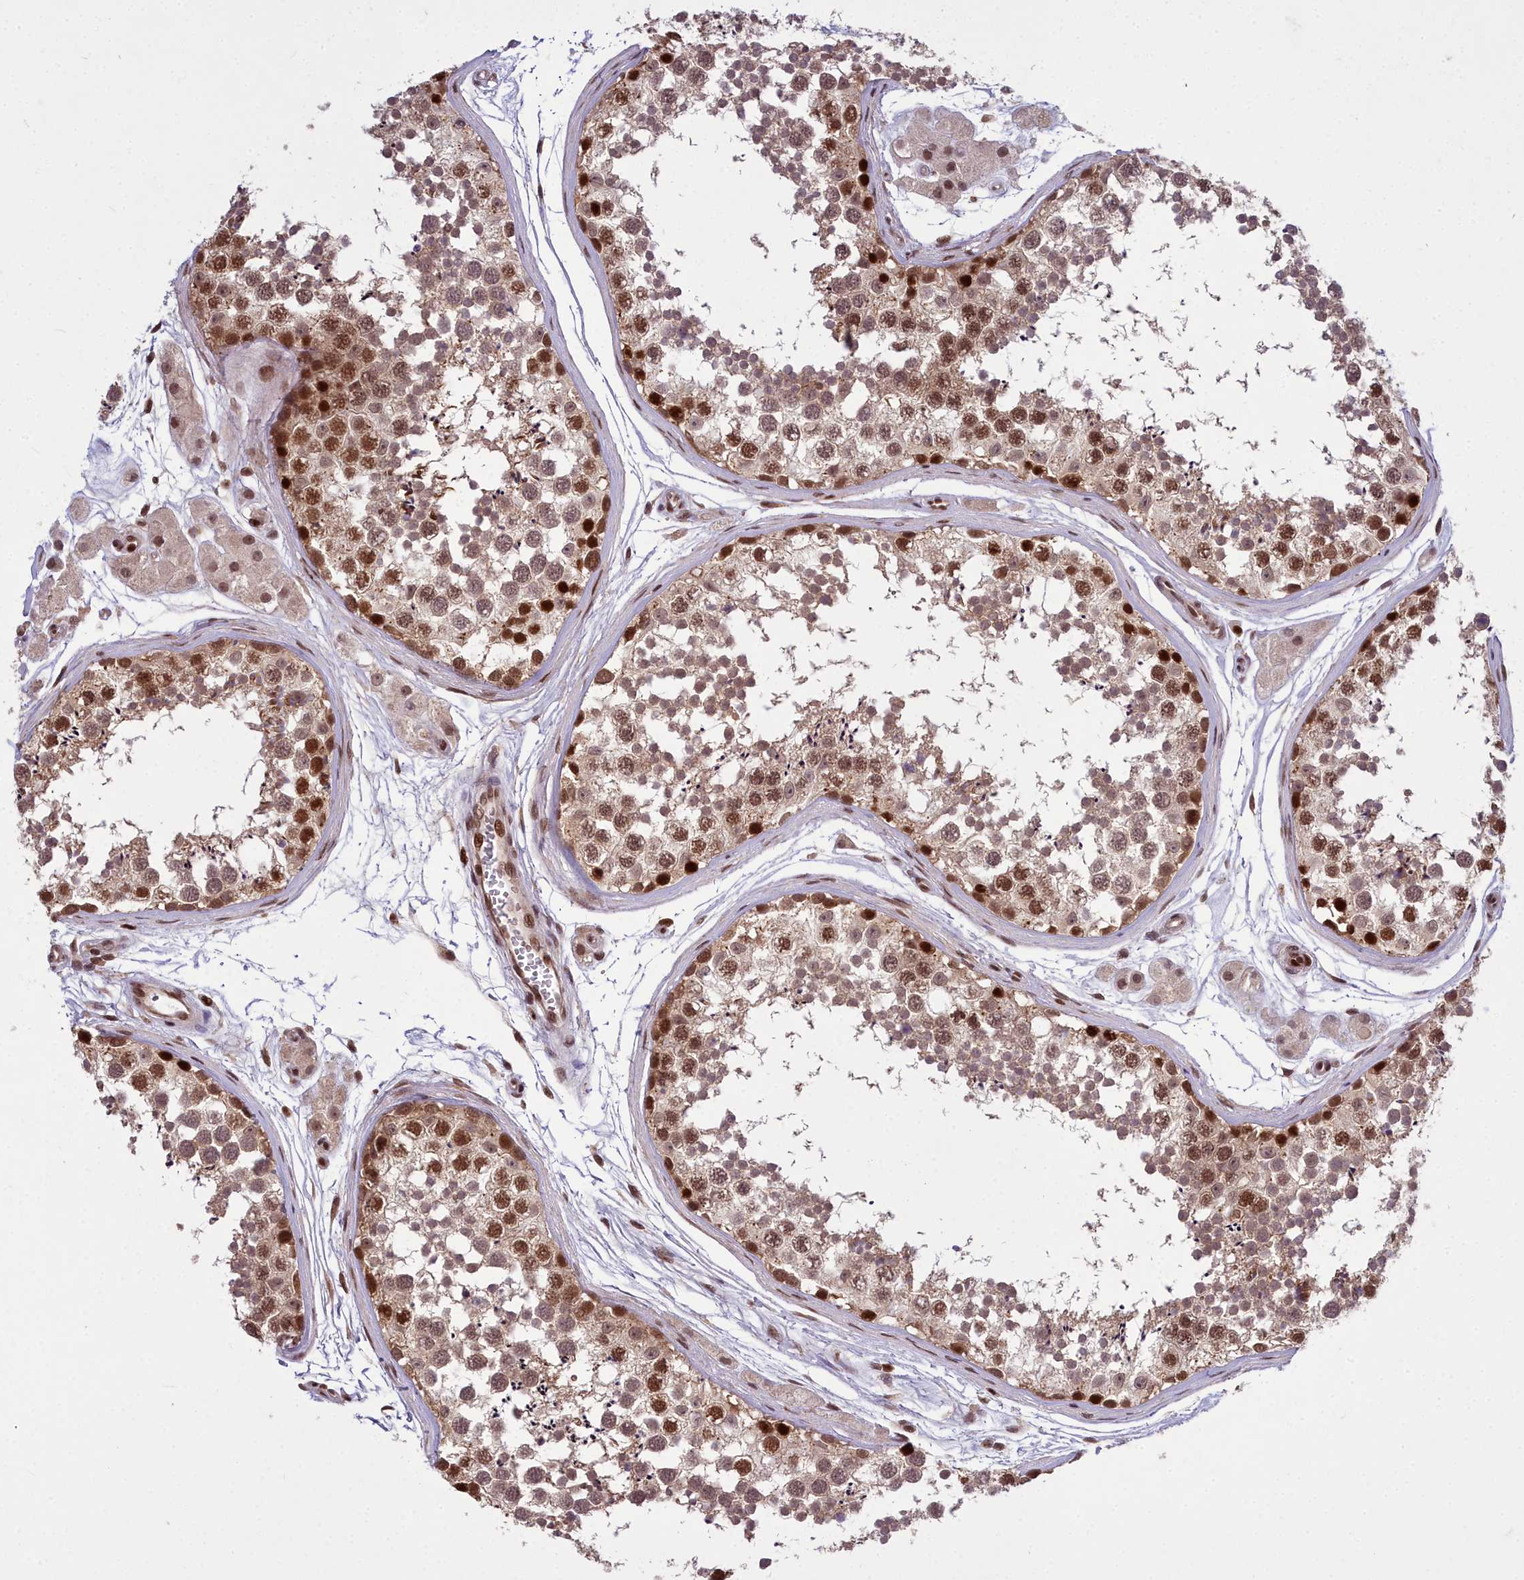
{"staining": {"intensity": "strong", "quantity": "25%-75%", "location": "nuclear"}, "tissue": "testis", "cell_type": "Cells in seminiferous ducts", "image_type": "normal", "snomed": [{"axis": "morphology", "description": "Normal tissue, NOS"}, {"axis": "topography", "description": "Testis"}], "caption": "Benign testis was stained to show a protein in brown. There is high levels of strong nuclear staining in about 25%-75% of cells in seminiferous ducts. The protein of interest is stained brown, and the nuclei are stained in blue (DAB IHC with brightfield microscopy, high magnification).", "gene": "GMEB1", "patient": {"sex": "male", "age": 56}}